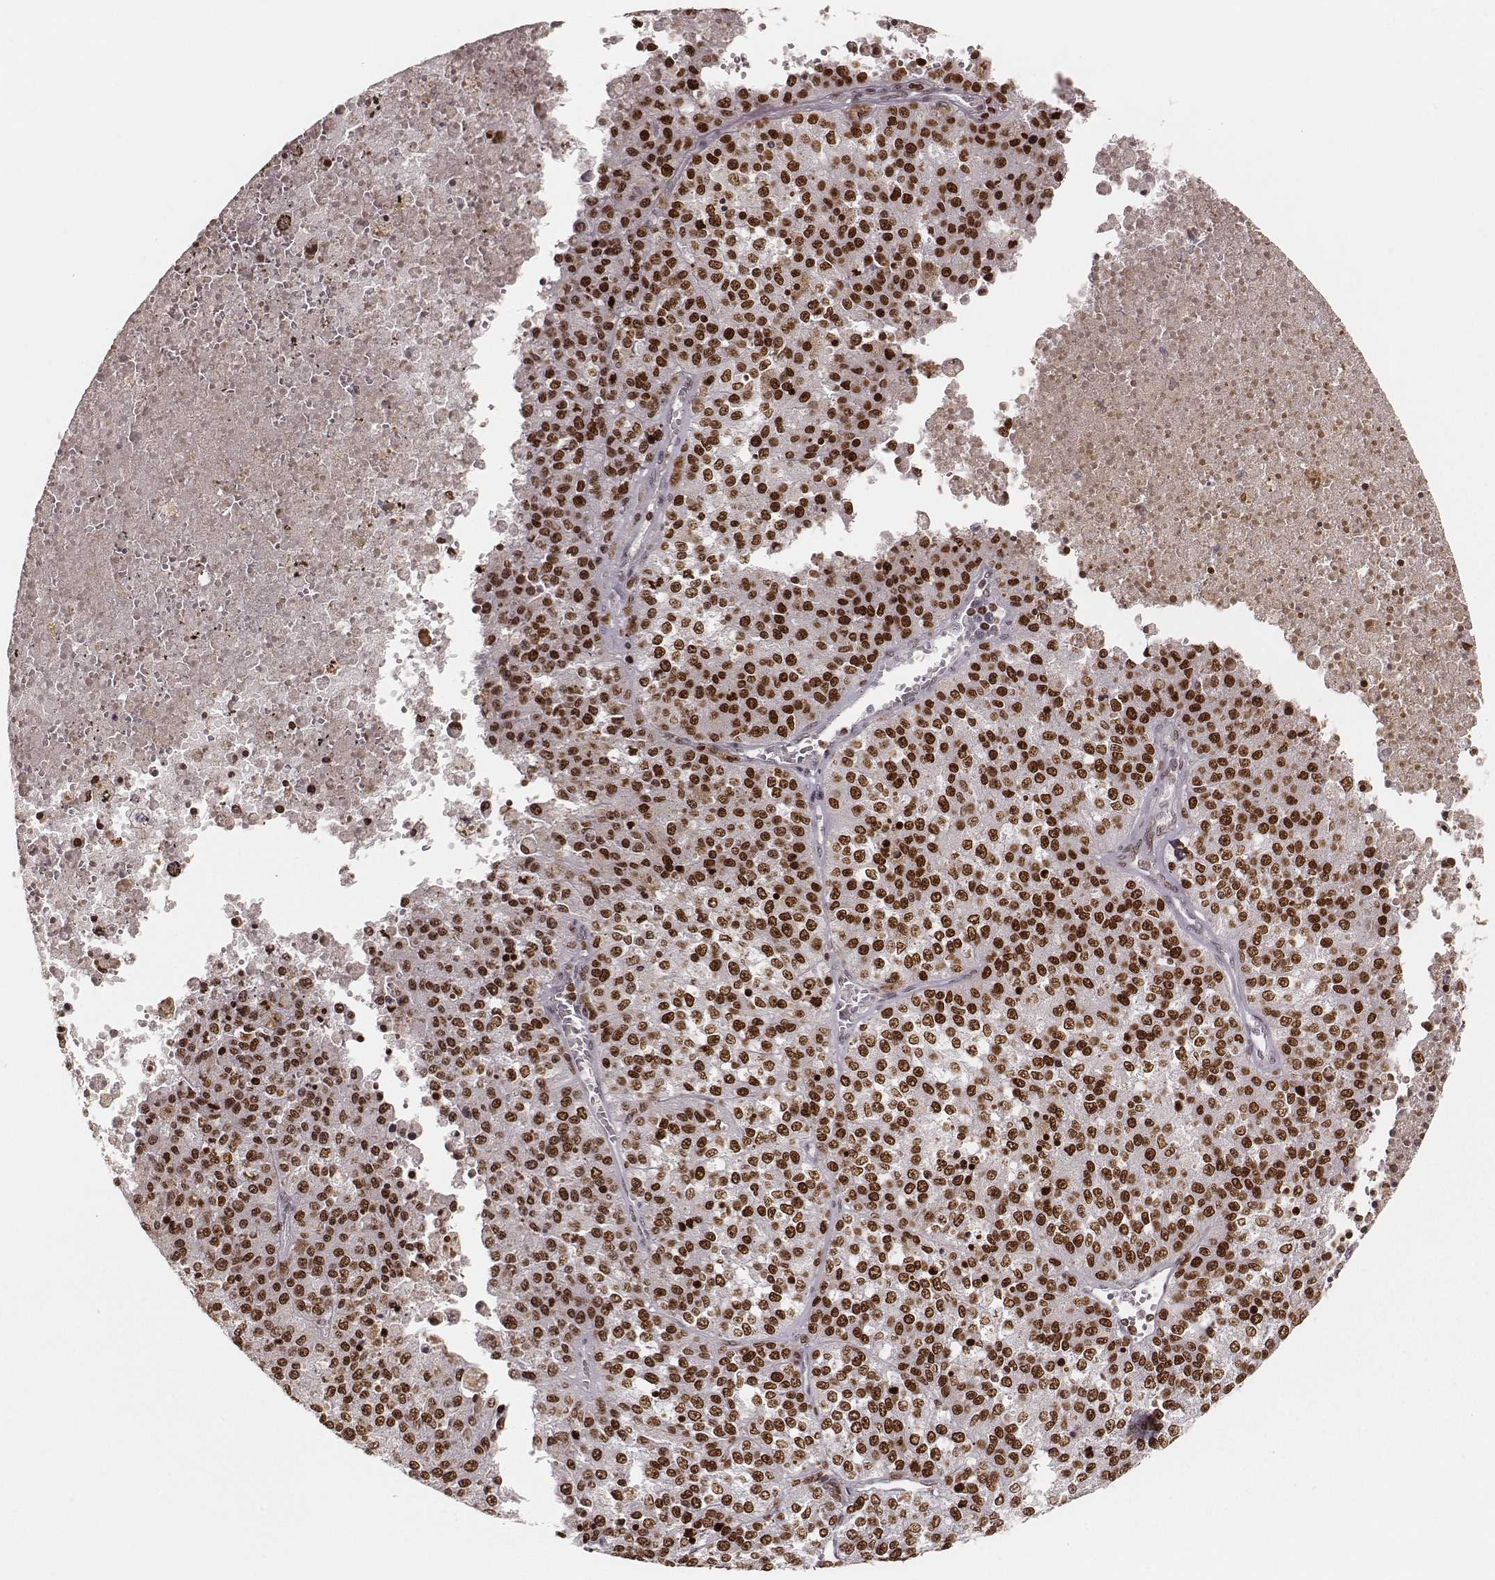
{"staining": {"intensity": "strong", "quantity": ">75%", "location": "nuclear"}, "tissue": "melanoma", "cell_type": "Tumor cells", "image_type": "cancer", "snomed": [{"axis": "morphology", "description": "Malignant melanoma, Metastatic site"}, {"axis": "topography", "description": "Lymph node"}], "caption": "Malignant melanoma (metastatic site) tissue demonstrates strong nuclear expression in about >75% of tumor cells (Brightfield microscopy of DAB IHC at high magnification).", "gene": "PARP1", "patient": {"sex": "female", "age": 64}}